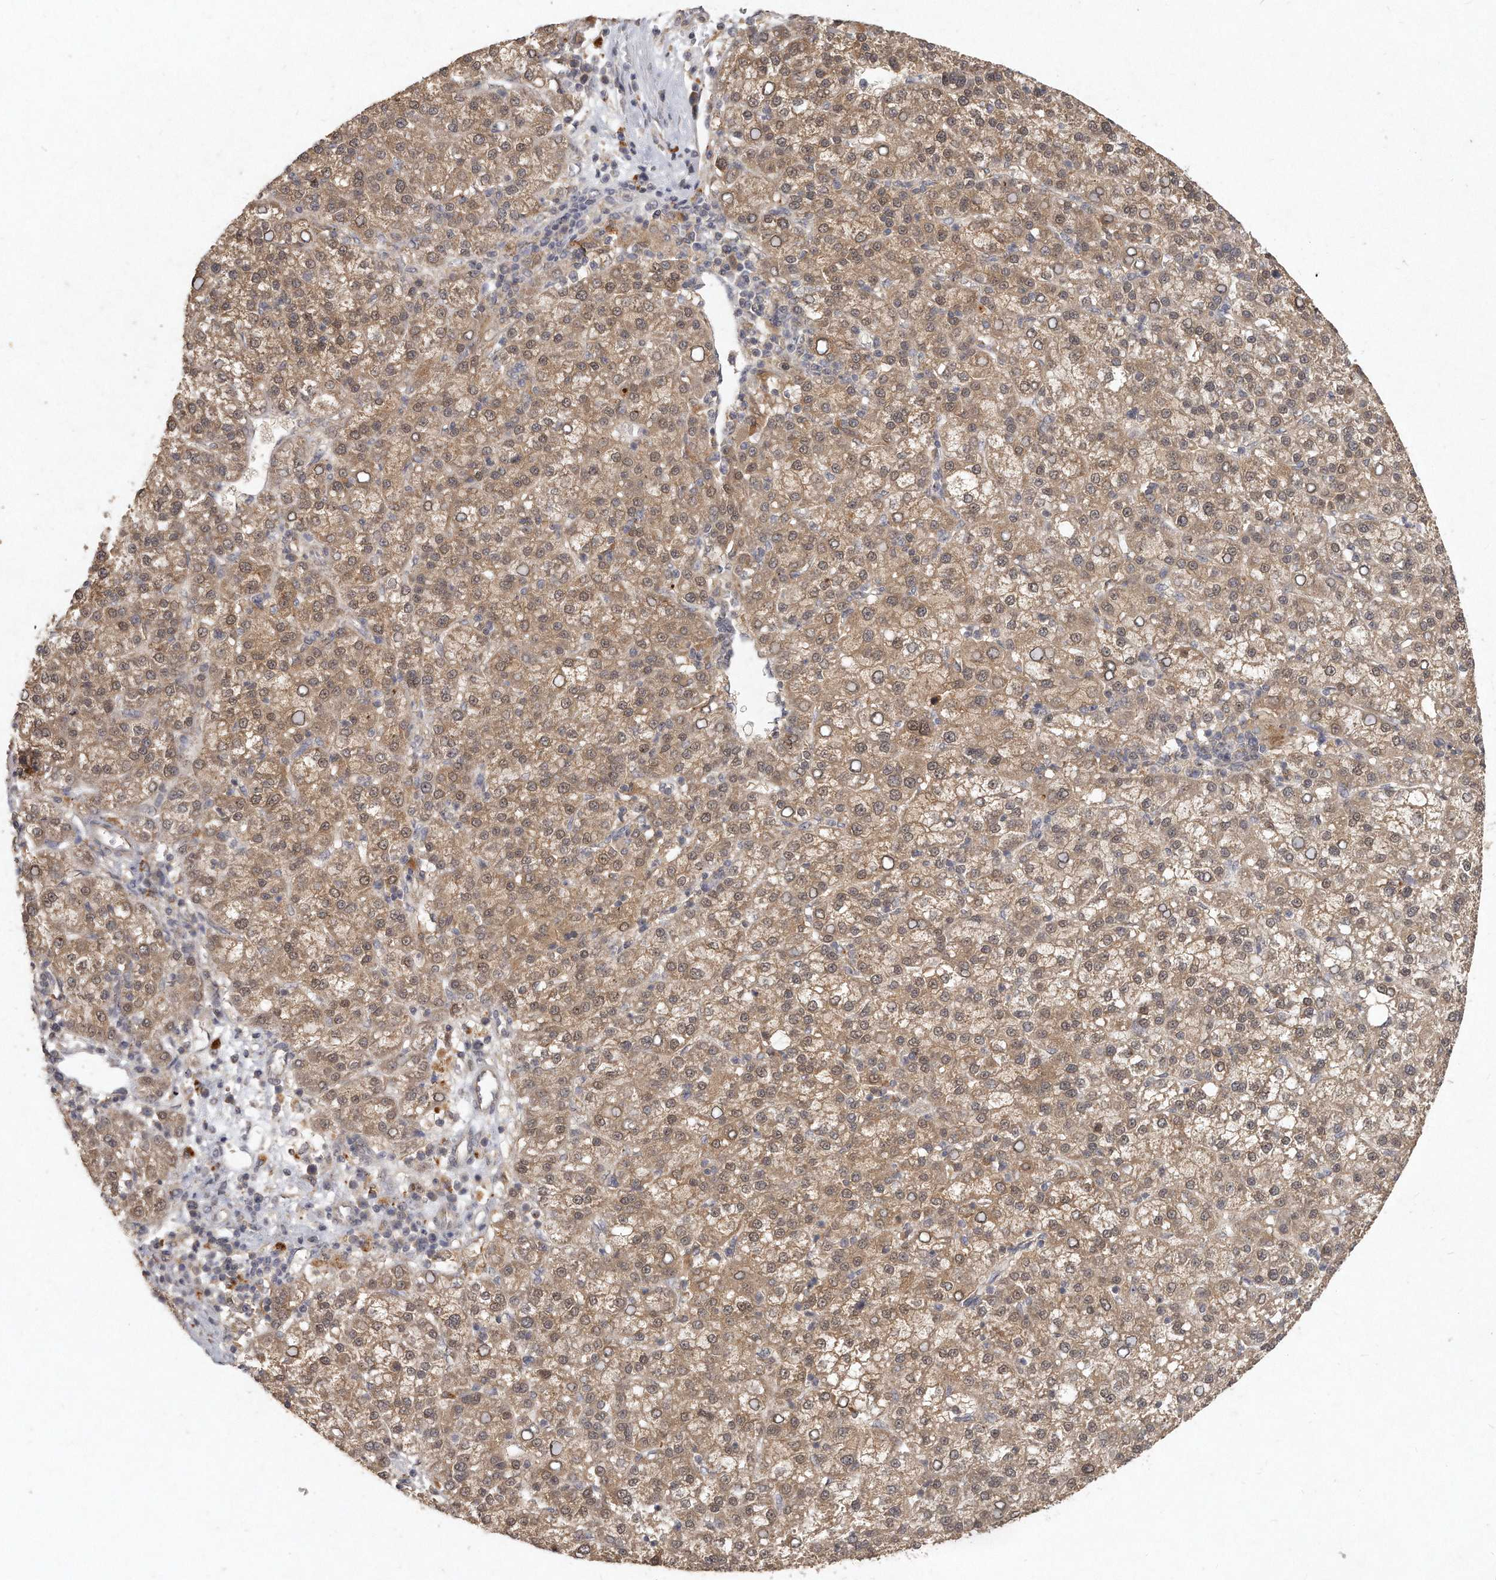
{"staining": {"intensity": "moderate", "quantity": ">75%", "location": "cytoplasmic/membranous,nuclear"}, "tissue": "liver cancer", "cell_type": "Tumor cells", "image_type": "cancer", "snomed": [{"axis": "morphology", "description": "Carcinoma, Hepatocellular, NOS"}, {"axis": "topography", "description": "Liver"}], "caption": "Liver cancer (hepatocellular carcinoma) stained with DAB IHC demonstrates medium levels of moderate cytoplasmic/membranous and nuclear positivity in about >75% of tumor cells. (DAB (3,3'-diaminobenzidine) IHC, brown staining for protein, blue staining for nuclei).", "gene": "LGALS8", "patient": {"sex": "female", "age": 58}}